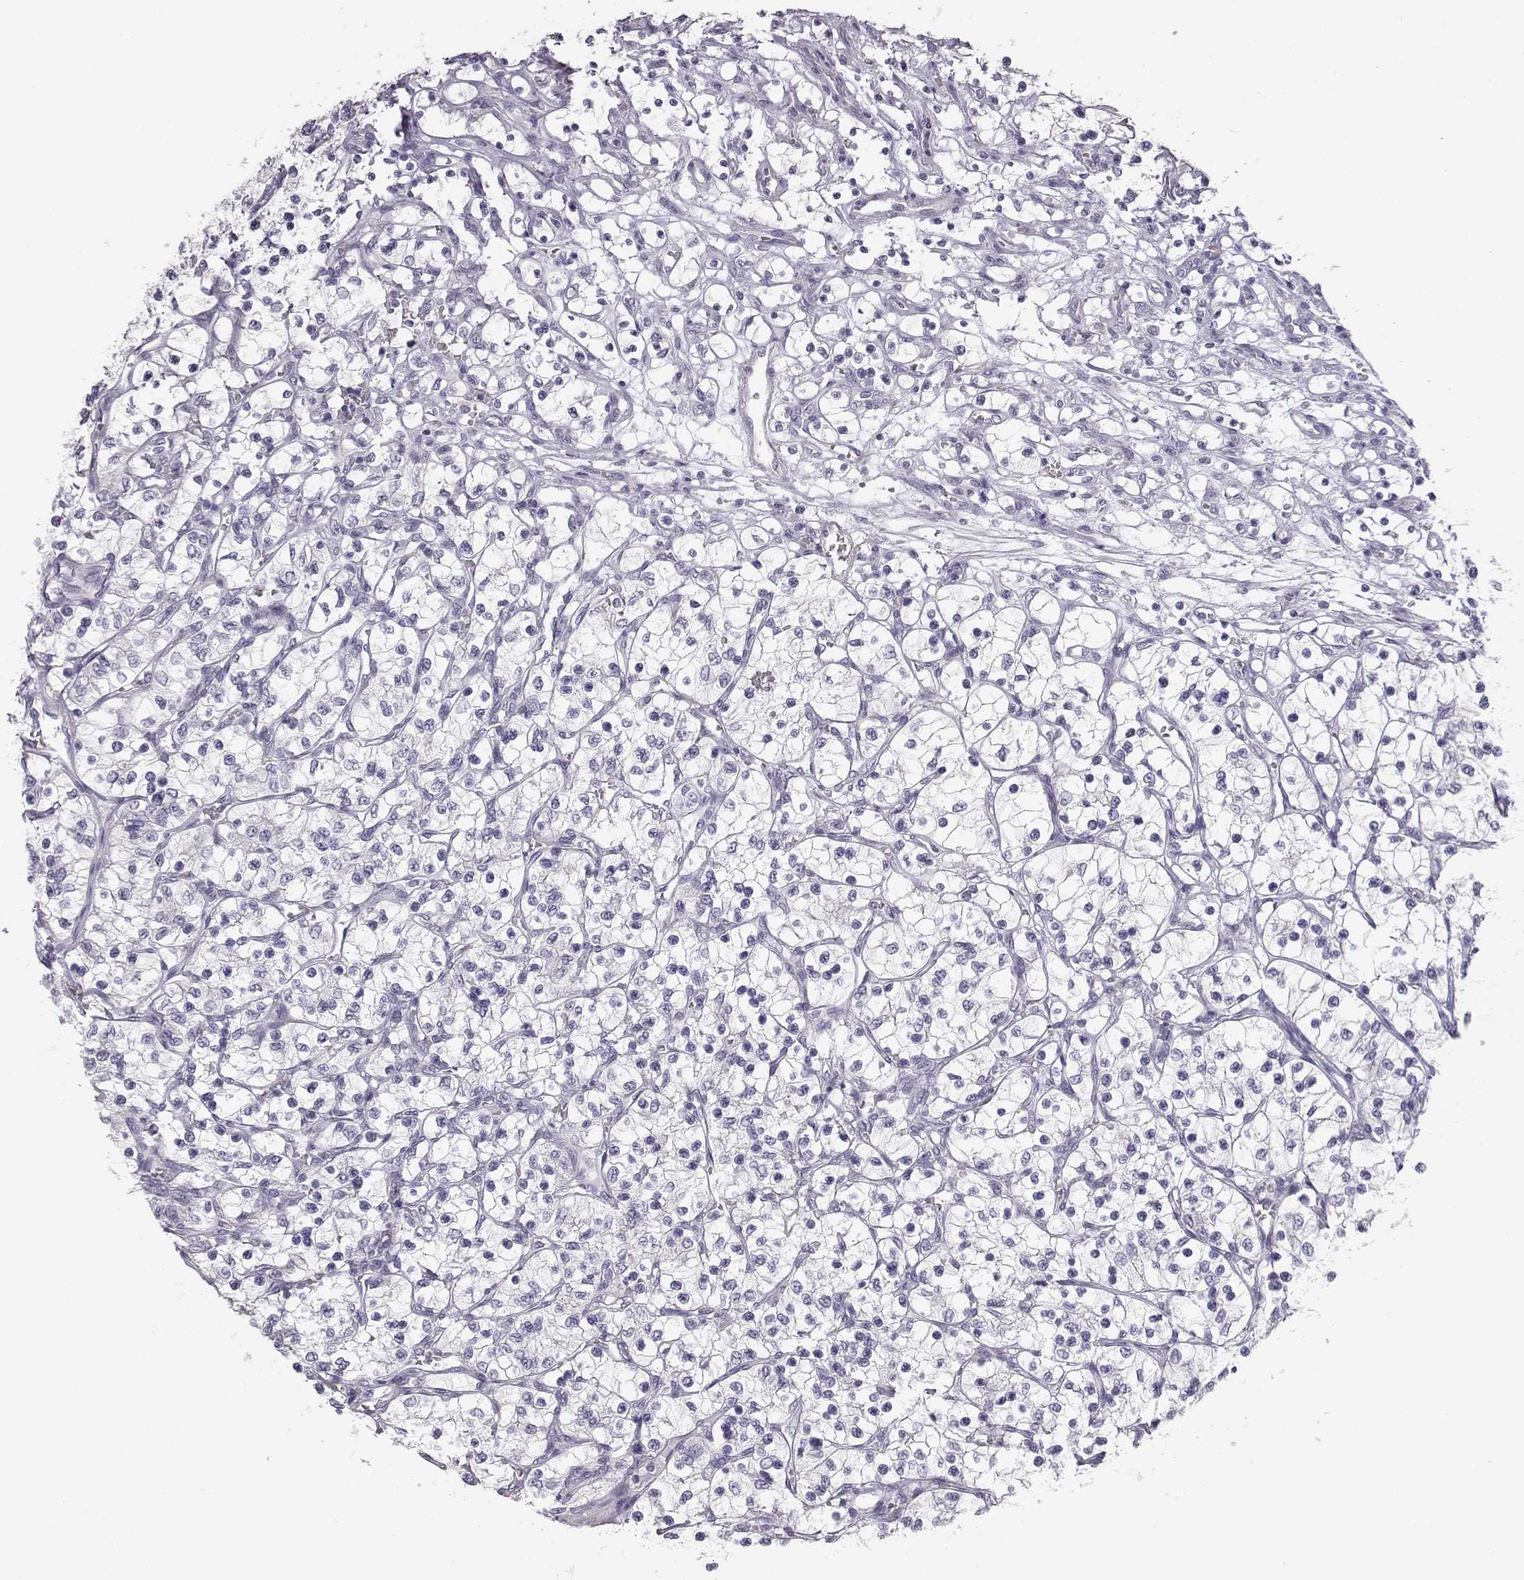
{"staining": {"intensity": "negative", "quantity": "none", "location": "none"}, "tissue": "renal cancer", "cell_type": "Tumor cells", "image_type": "cancer", "snomed": [{"axis": "morphology", "description": "Adenocarcinoma, NOS"}, {"axis": "topography", "description": "Kidney"}], "caption": "Tumor cells show no significant protein positivity in adenocarcinoma (renal).", "gene": "MYCBPAP", "patient": {"sex": "female", "age": 69}}